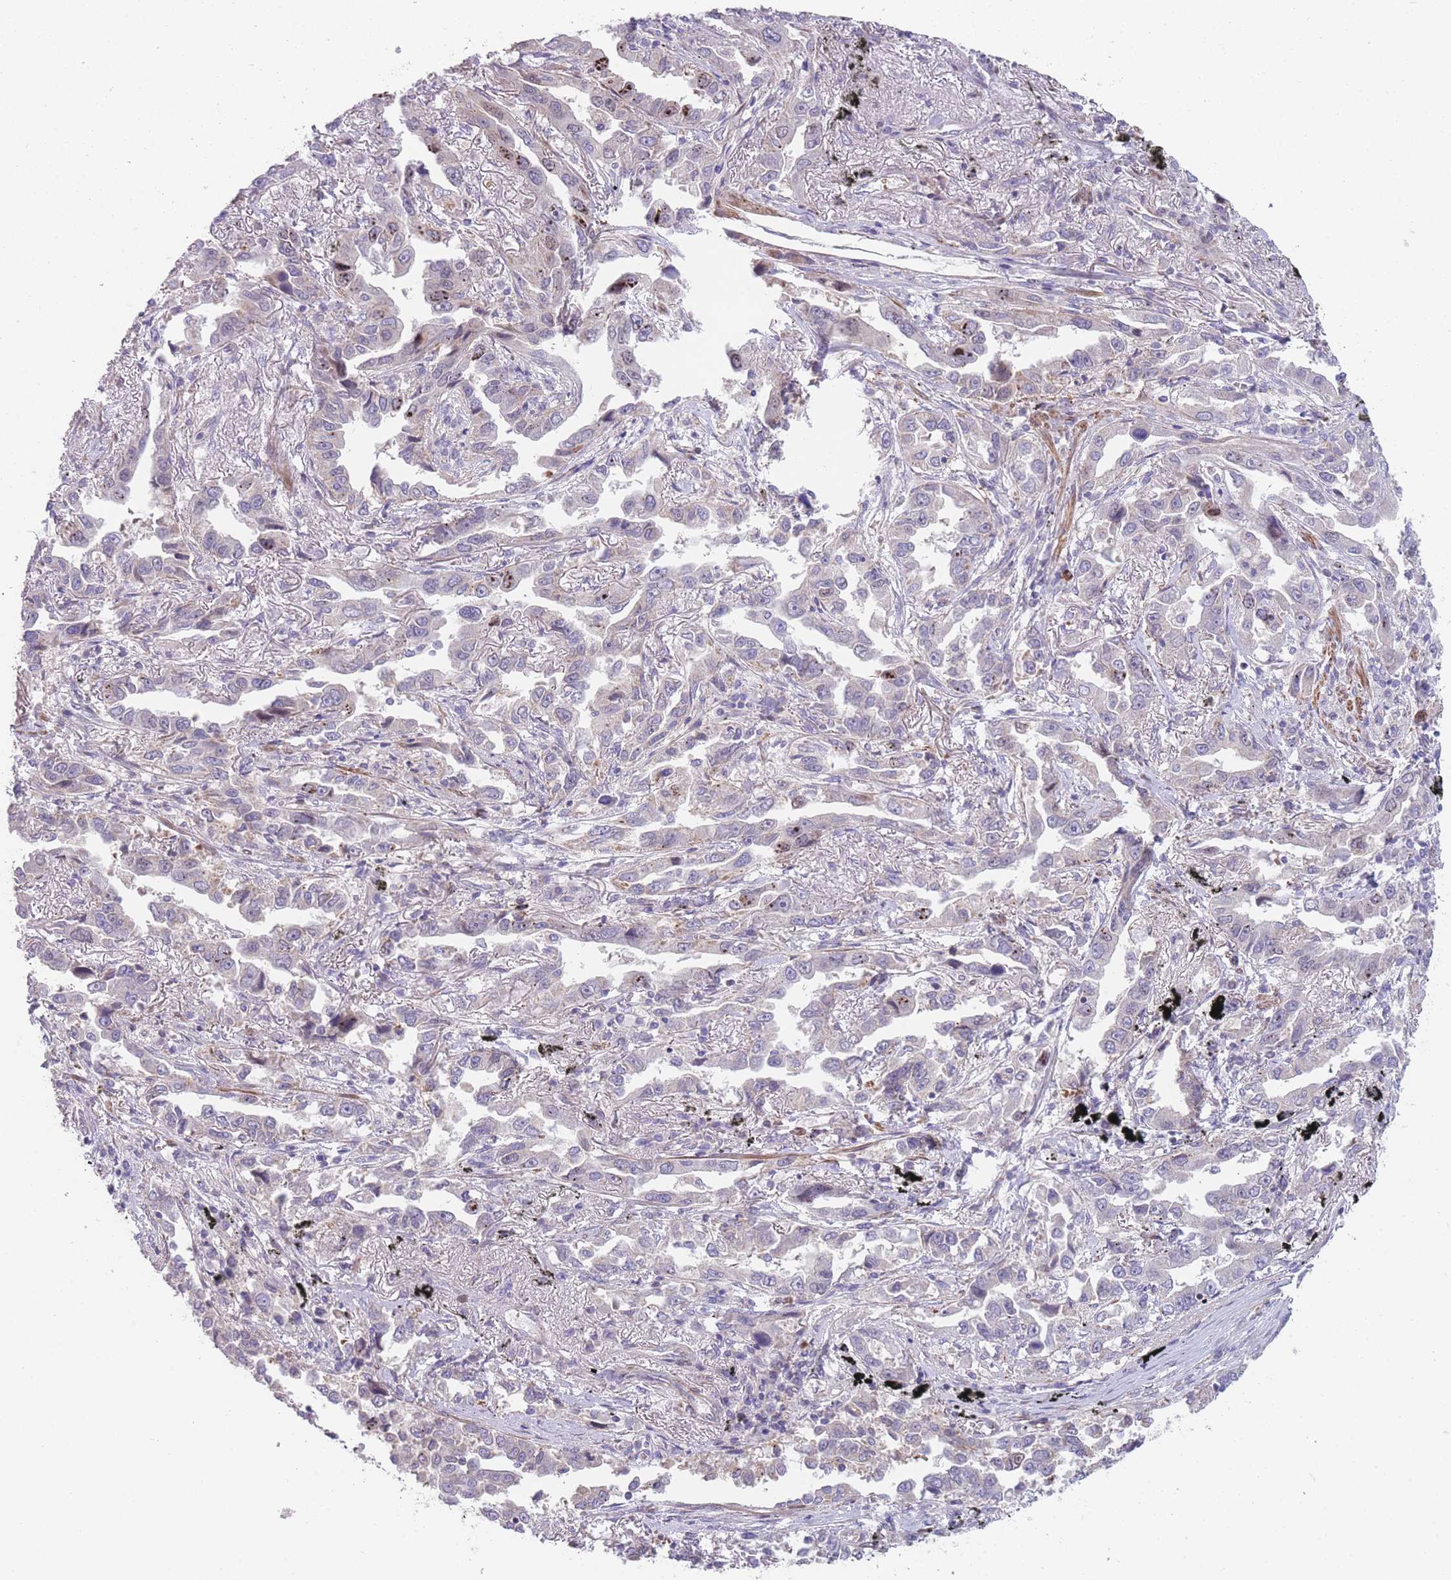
{"staining": {"intensity": "negative", "quantity": "none", "location": "none"}, "tissue": "lung cancer", "cell_type": "Tumor cells", "image_type": "cancer", "snomed": [{"axis": "morphology", "description": "Adenocarcinoma, NOS"}, {"axis": "topography", "description": "Lung"}], "caption": "Immunohistochemistry of adenocarcinoma (lung) shows no expression in tumor cells. Nuclei are stained in blue.", "gene": "SMPD4", "patient": {"sex": "male", "age": 67}}